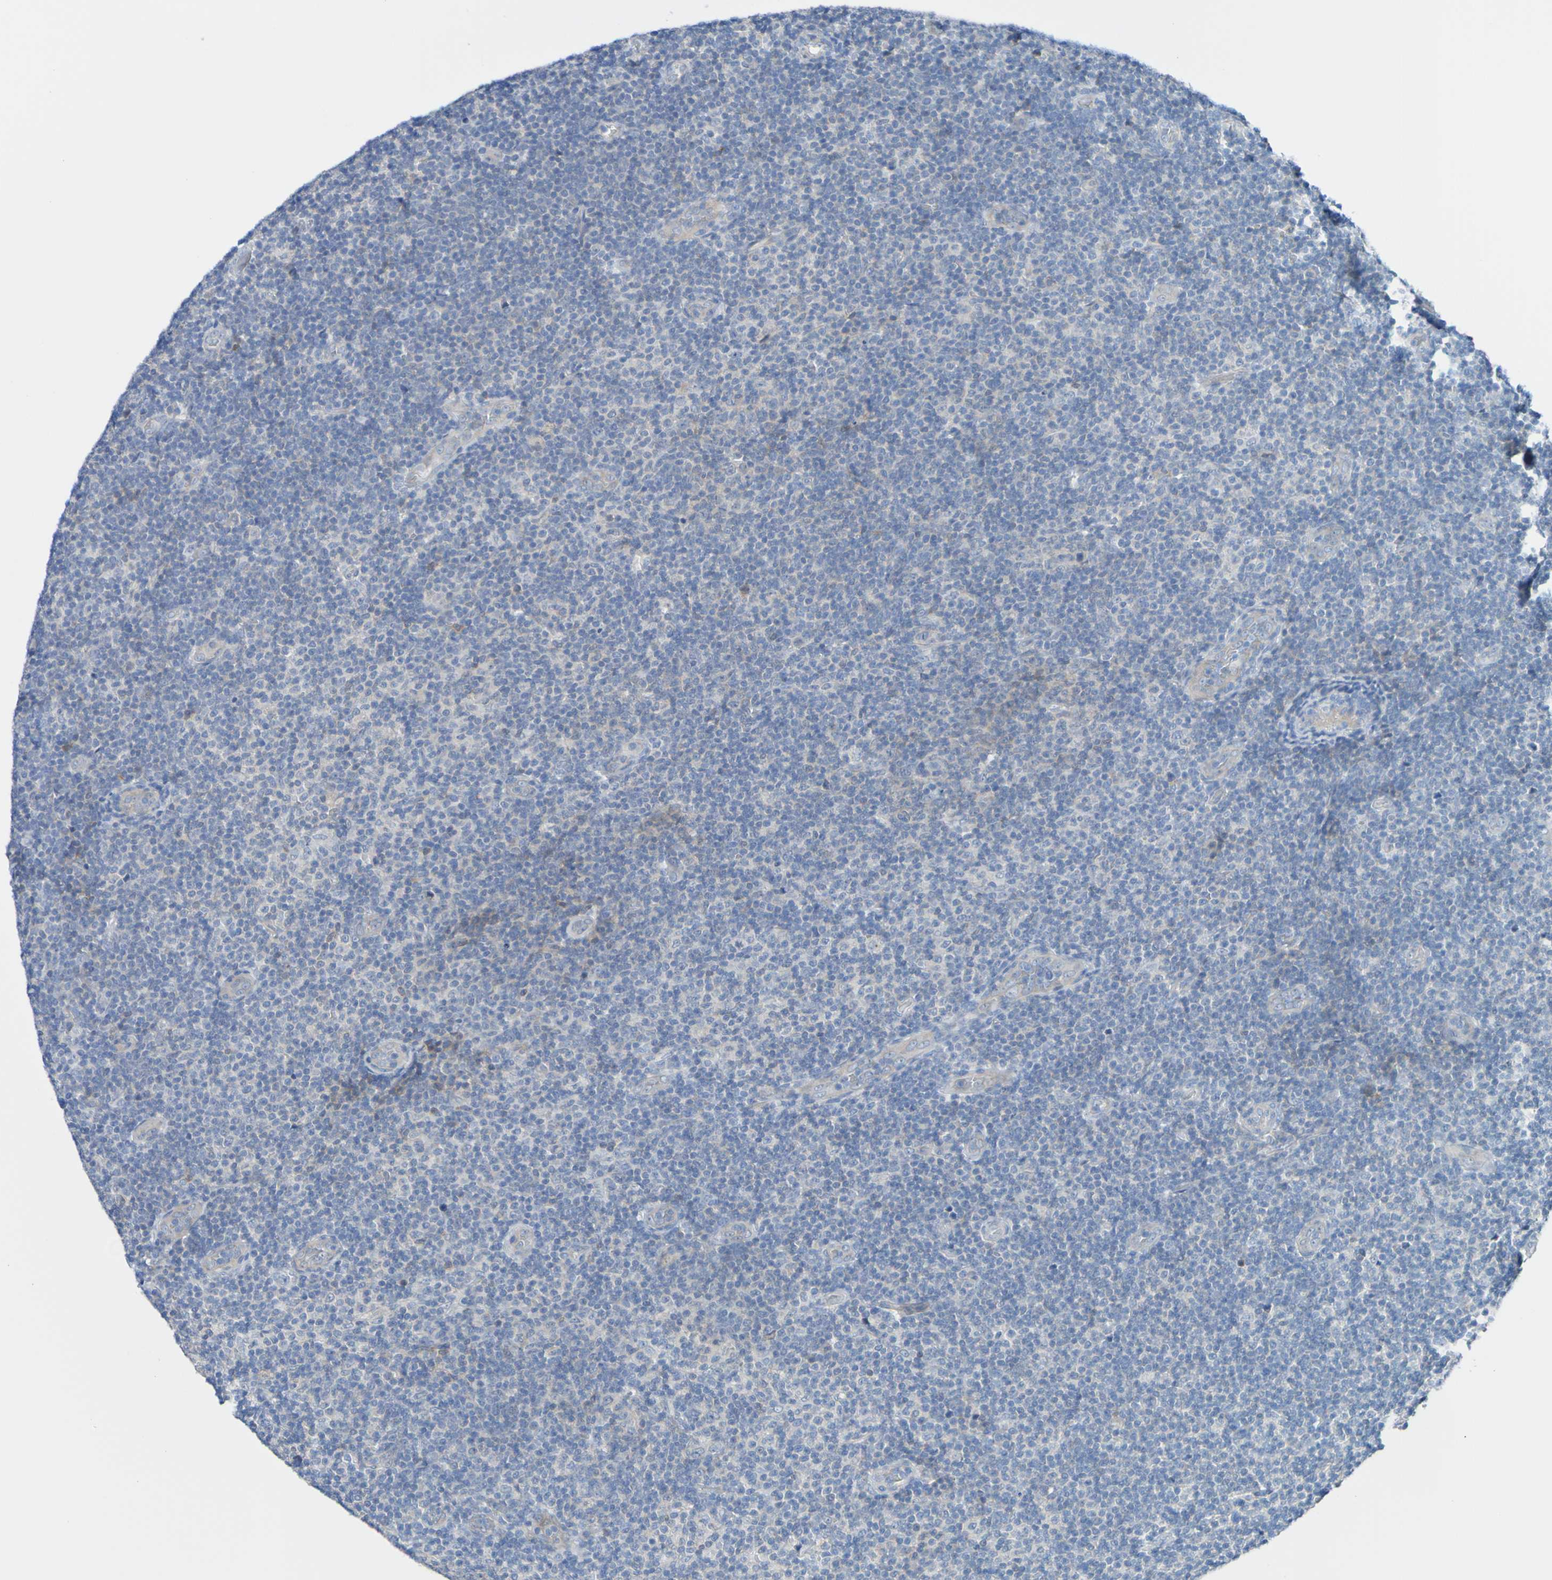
{"staining": {"intensity": "negative", "quantity": "none", "location": "none"}, "tissue": "lymphoma", "cell_type": "Tumor cells", "image_type": "cancer", "snomed": [{"axis": "morphology", "description": "Malignant lymphoma, non-Hodgkin's type, Low grade"}, {"axis": "topography", "description": "Lymph node"}], "caption": "Immunohistochemistry (IHC) micrograph of neoplastic tissue: human lymphoma stained with DAB (3,3'-diaminobenzidine) displays no significant protein staining in tumor cells.", "gene": "ACMSD", "patient": {"sex": "male", "age": 83}}